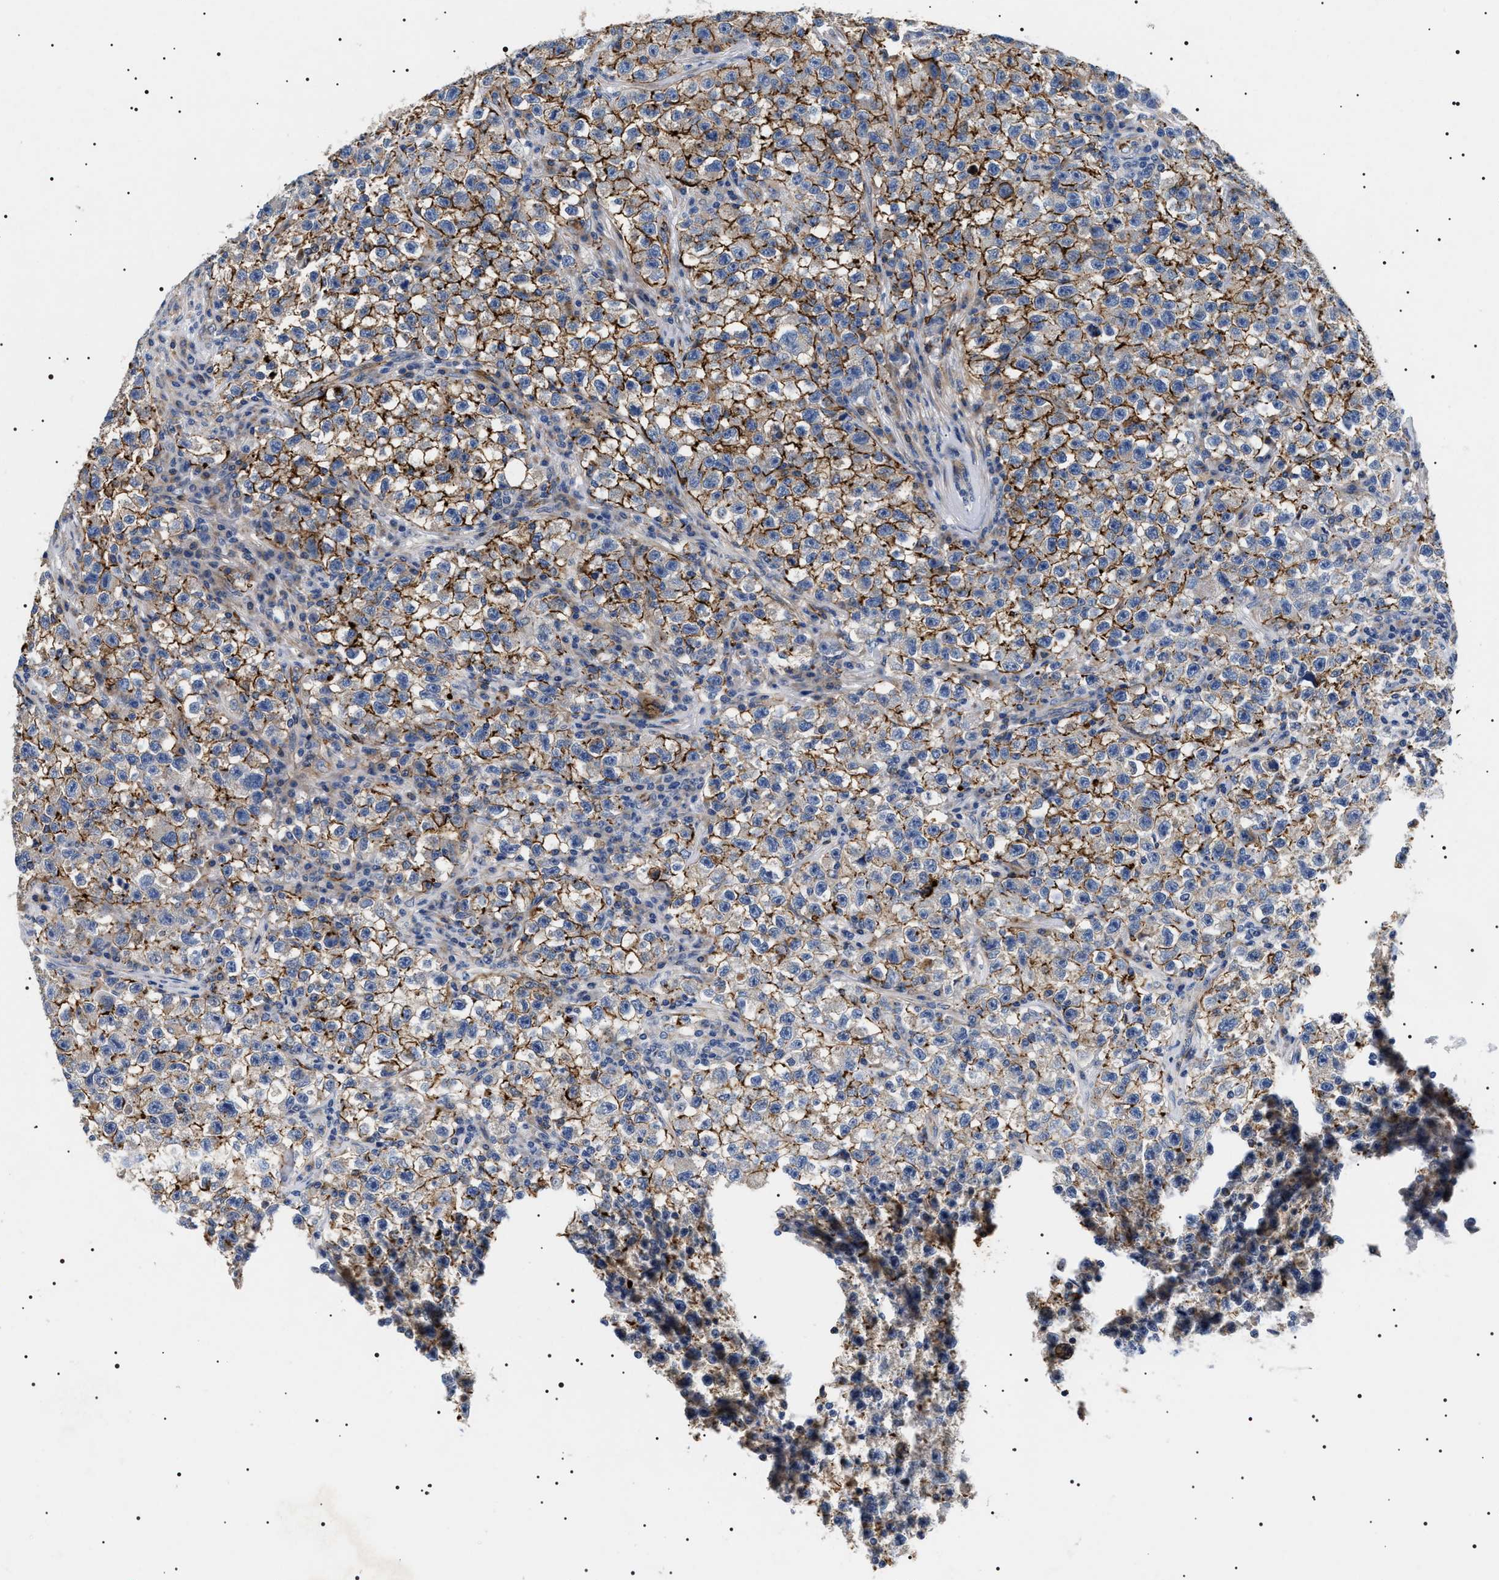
{"staining": {"intensity": "strong", "quantity": ">75%", "location": "cytoplasmic/membranous"}, "tissue": "testis cancer", "cell_type": "Tumor cells", "image_type": "cancer", "snomed": [{"axis": "morphology", "description": "Seminoma, NOS"}, {"axis": "topography", "description": "Testis"}], "caption": "Human testis cancer stained with a protein marker shows strong staining in tumor cells.", "gene": "TMEM222", "patient": {"sex": "male", "age": 22}}